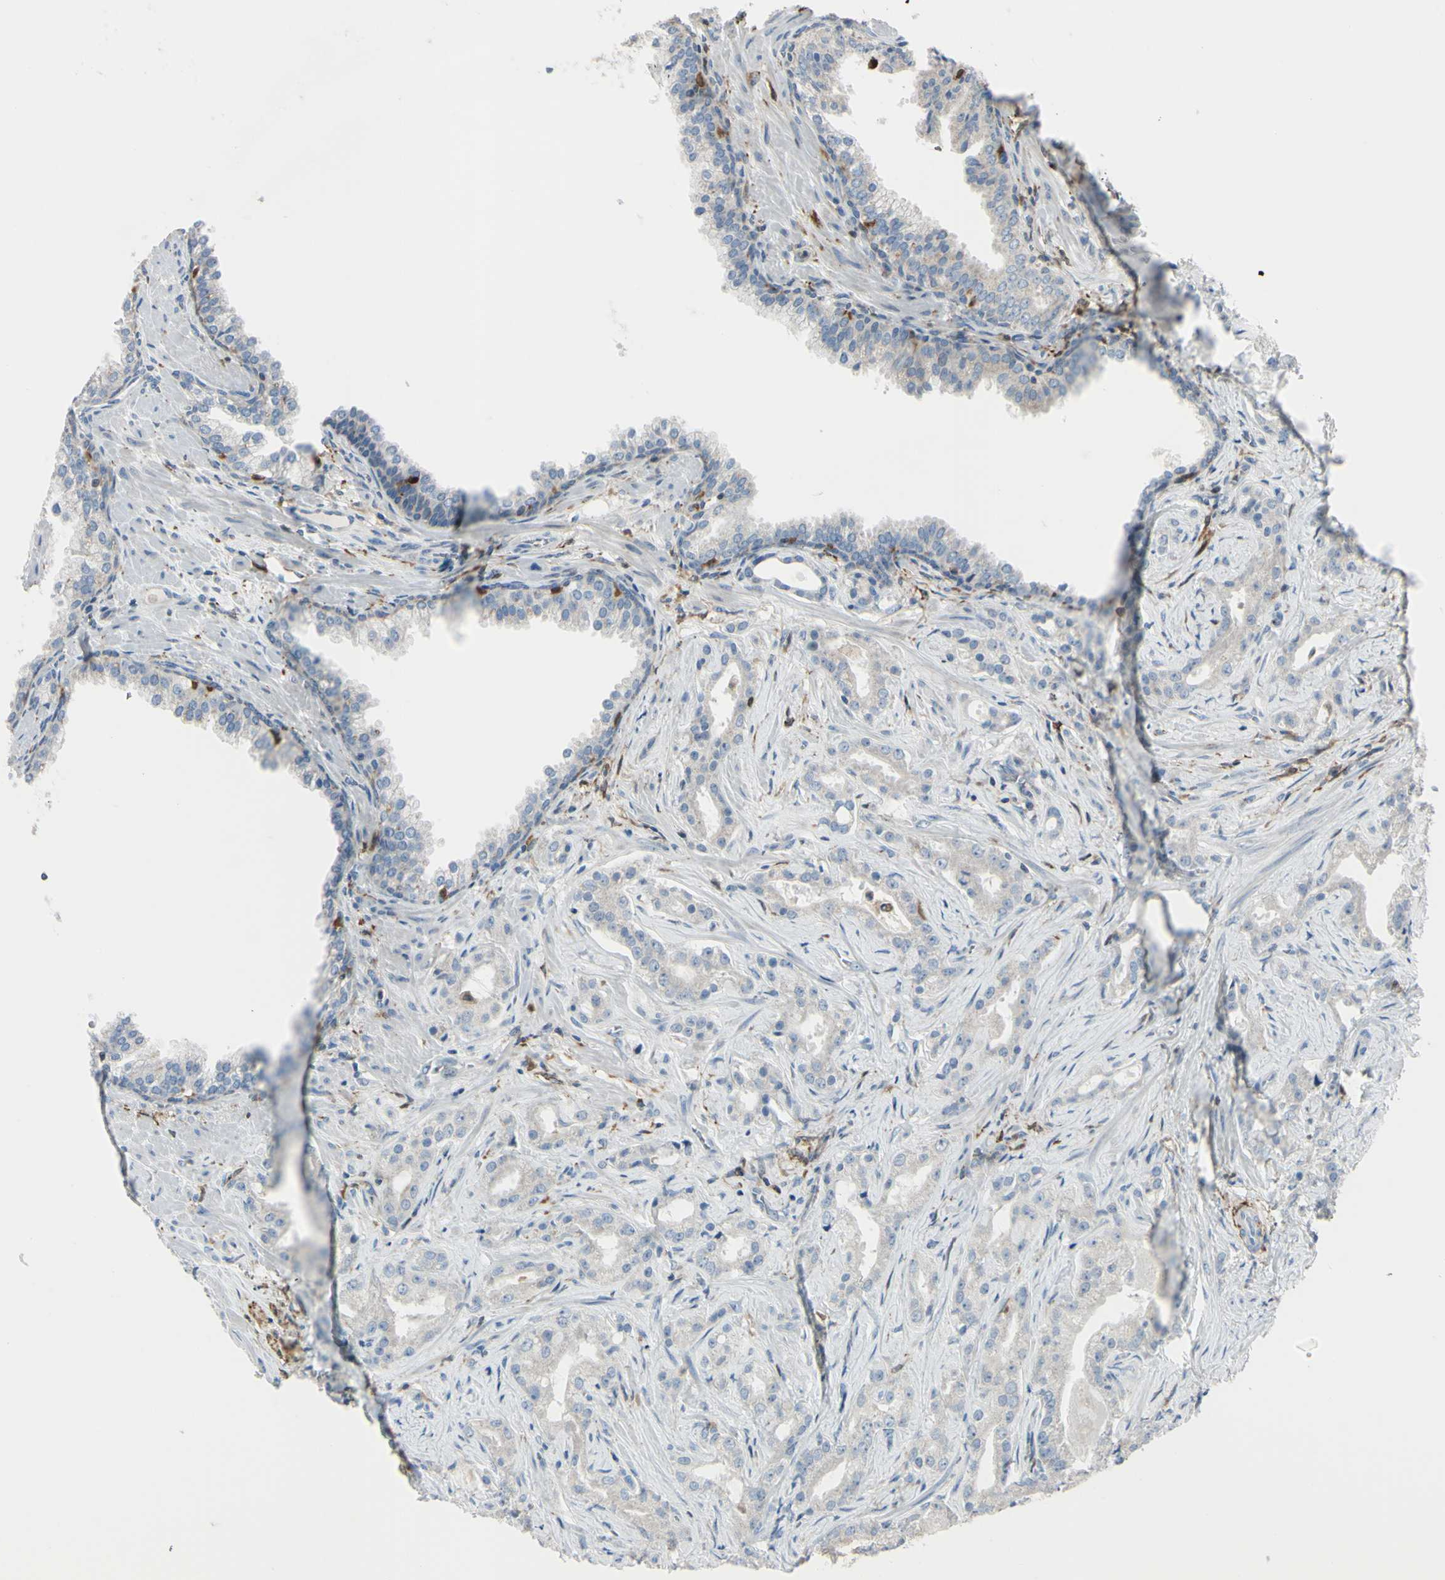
{"staining": {"intensity": "weak", "quantity": ">75%", "location": "cytoplasmic/membranous"}, "tissue": "prostate cancer", "cell_type": "Tumor cells", "image_type": "cancer", "snomed": [{"axis": "morphology", "description": "Adenocarcinoma, Low grade"}, {"axis": "topography", "description": "Prostate"}], "caption": "Protein positivity by immunohistochemistry demonstrates weak cytoplasmic/membranous positivity in about >75% of tumor cells in low-grade adenocarcinoma (prostate).", "gene": "CYRIB", "patient": {"sex": "male", "age": 59}}